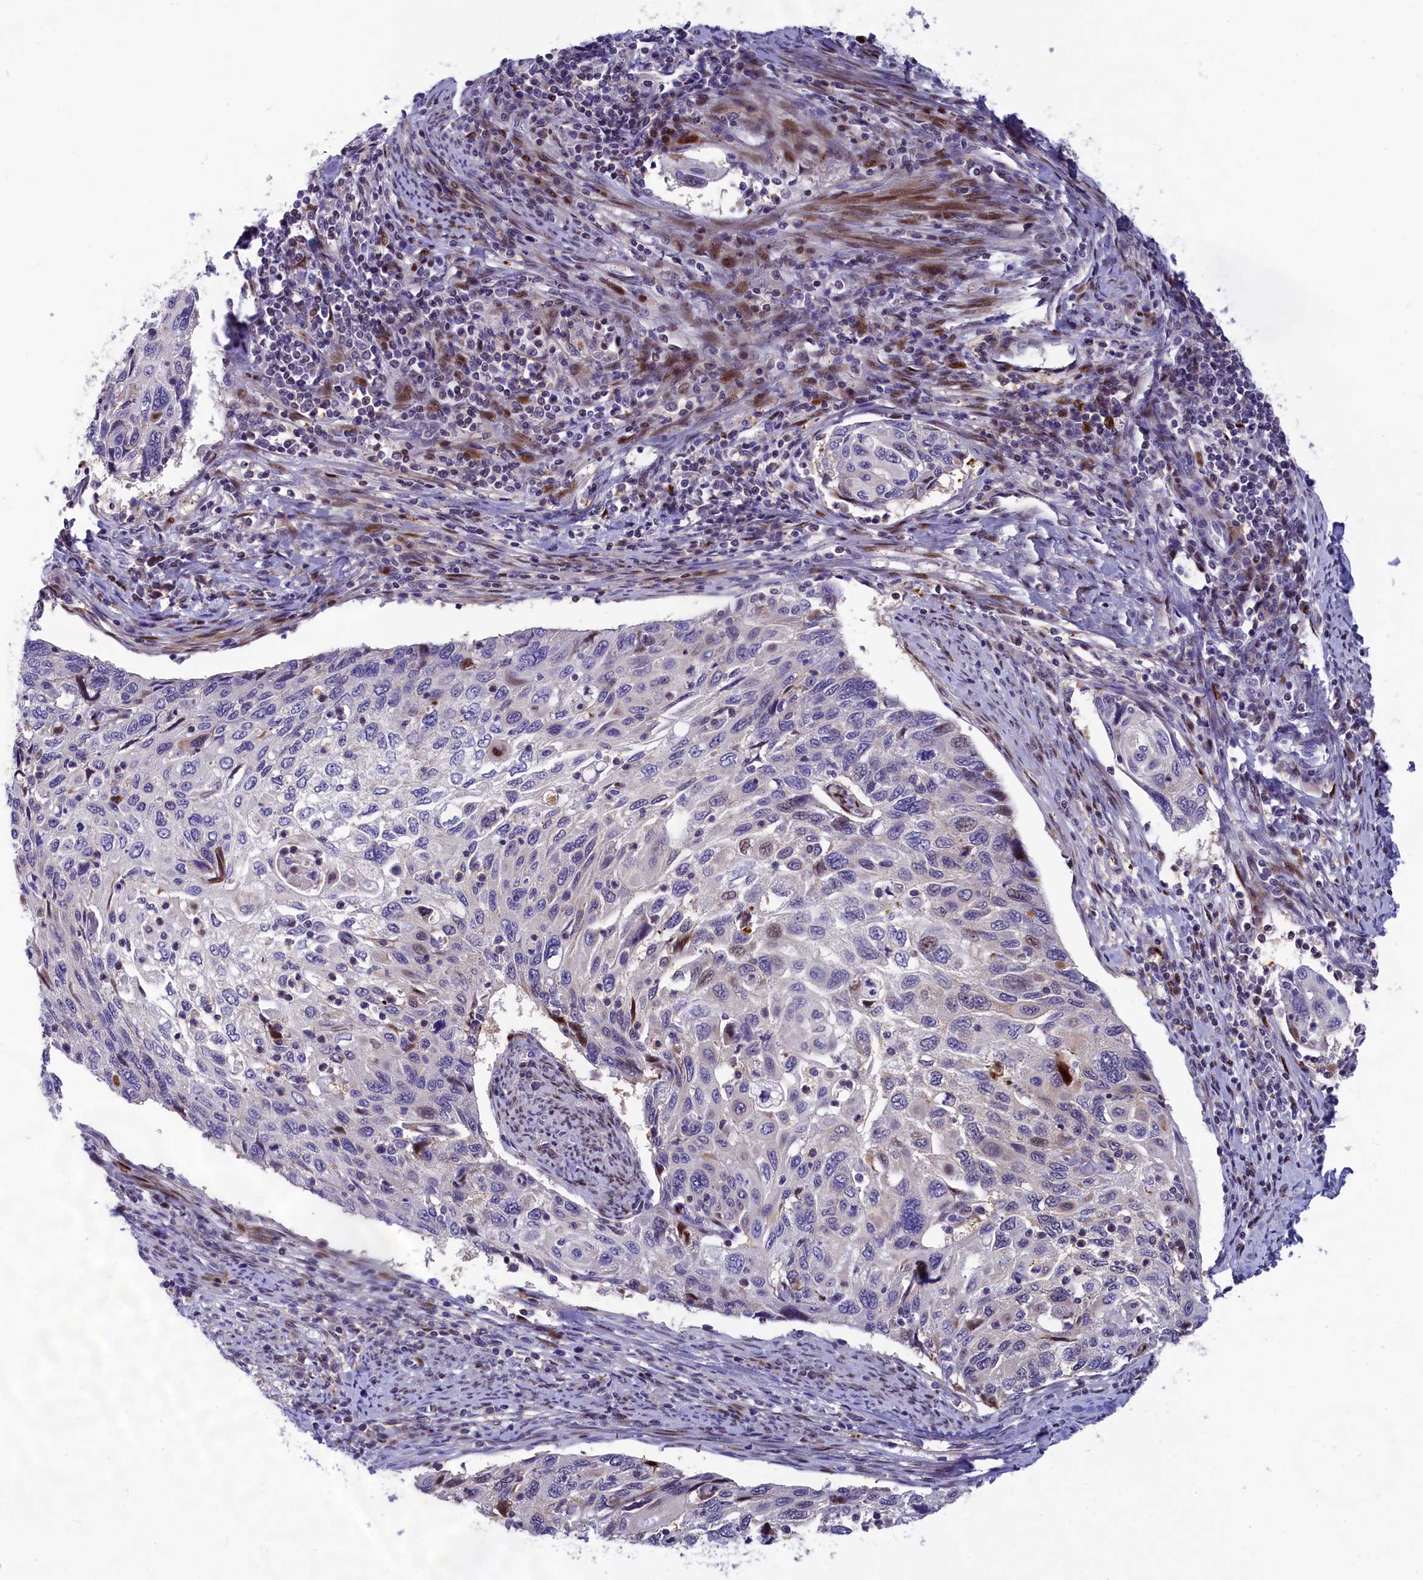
{"staining": {"intensity": "moderate", "quantity": "<25%", "location": "nuclear"}, "tissue": "cervical cancer", "cell_type": "Tumor cells", "image_type": "cancer", "snomed": [{"axis": "morphology", "description": "Squamous cell carcinoma, NOS"}, {"axis": "topography", "description": "Cervix"}], "caption": "Cervical cancer (squamous cell carcinoma) tissue reveals moderate nuclear expression in about <25% of tumor cells", "gene": "NKPD1", "patient": {"sex": "female", "age": 70}}